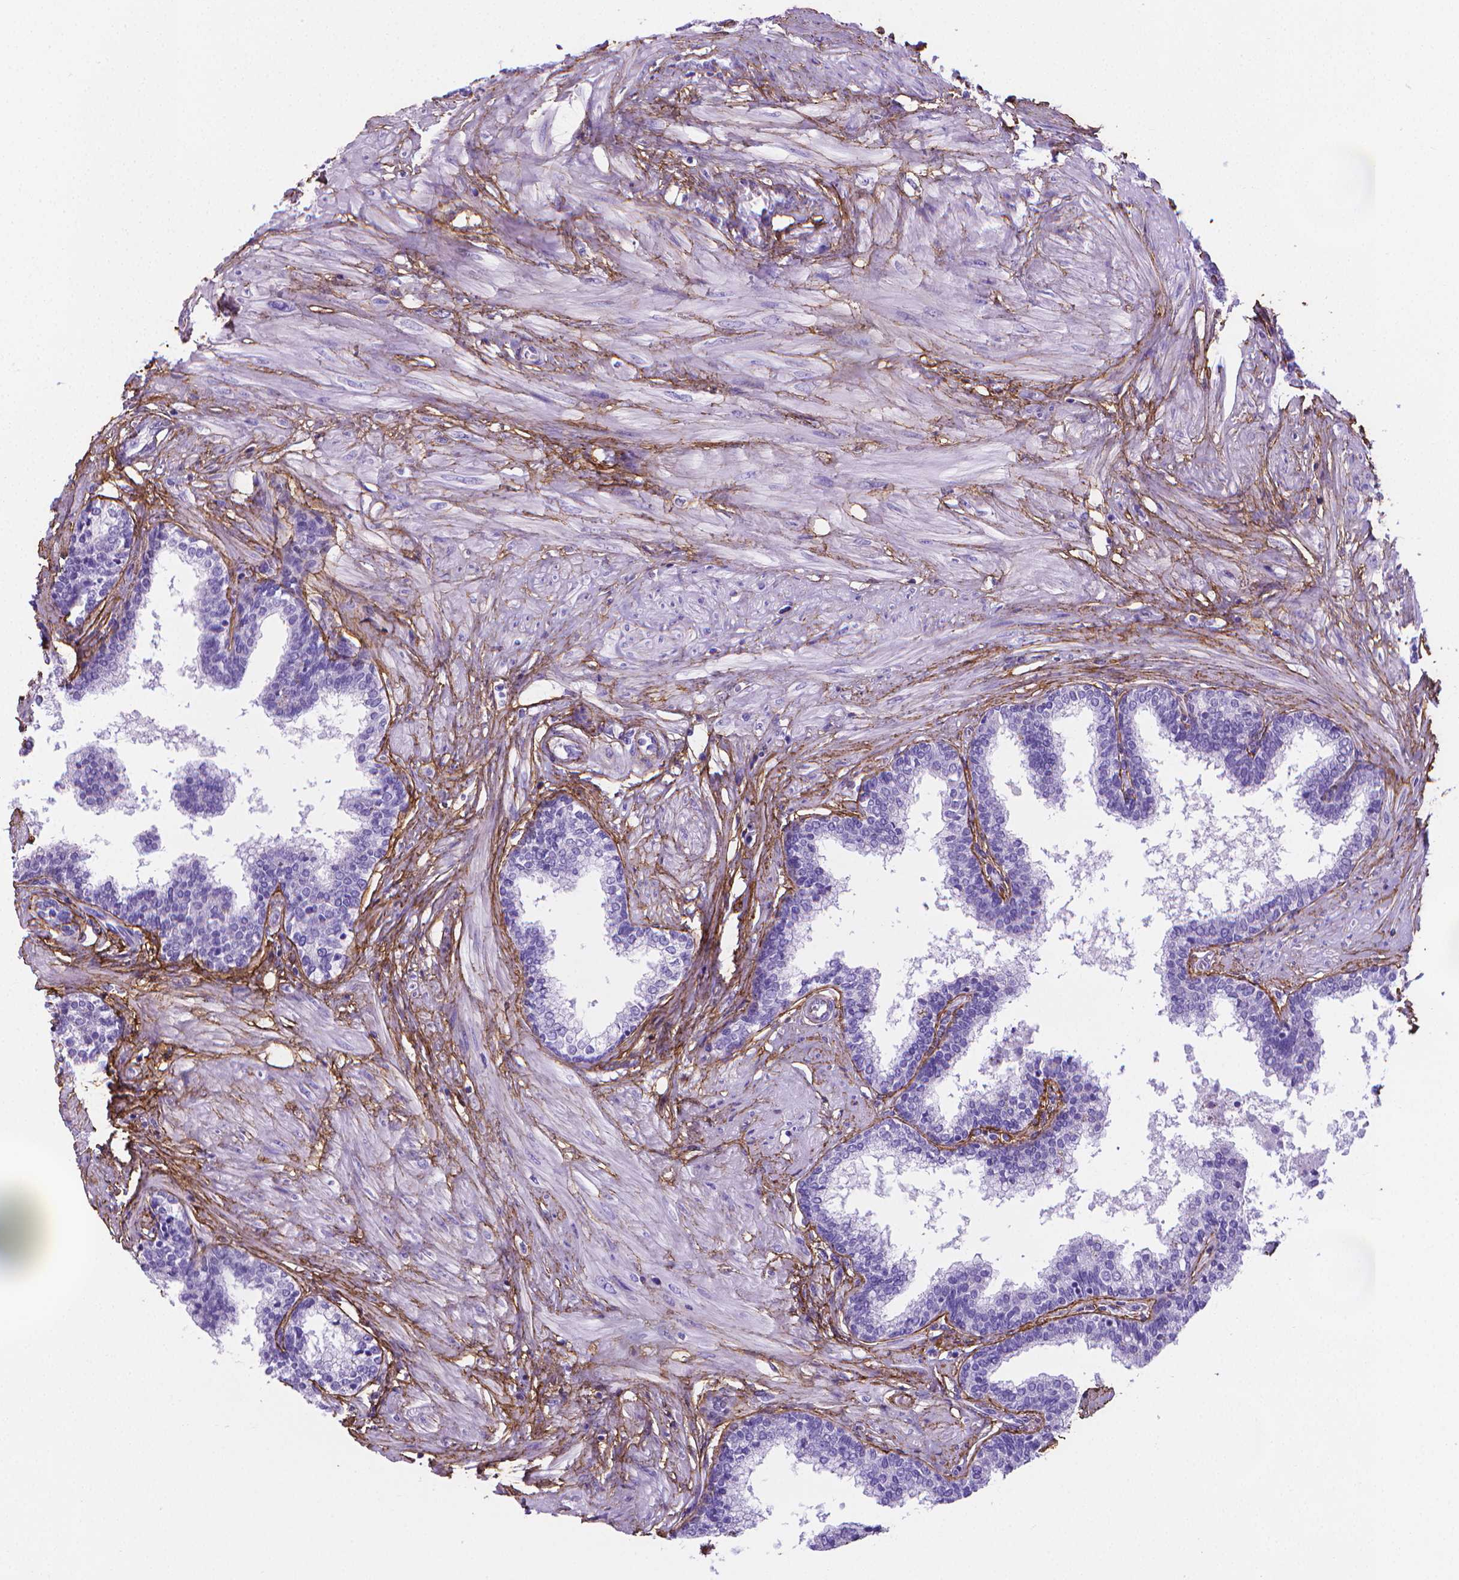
{"staining": {"intensity": "negative", "quantity": "none", "location": "none"}, "tissue": "prostate", "cell_type": "Glandular cells", "image_type": "normal", "snomed": [{"axis": "morphology", "description": "Normal tissue, NOS"}, {"axis": "topography", "description": "Prostate"}], "caption": "A photomicrograph of prostate stained for a protein shows no brown staining in glandular cells. (Brightfield microscopy of DAB (3,3'-diaminobenzidine) IHC at high magnification).", "gene": "MFAP2", "patient": {"sex": "male", "age": 55}}